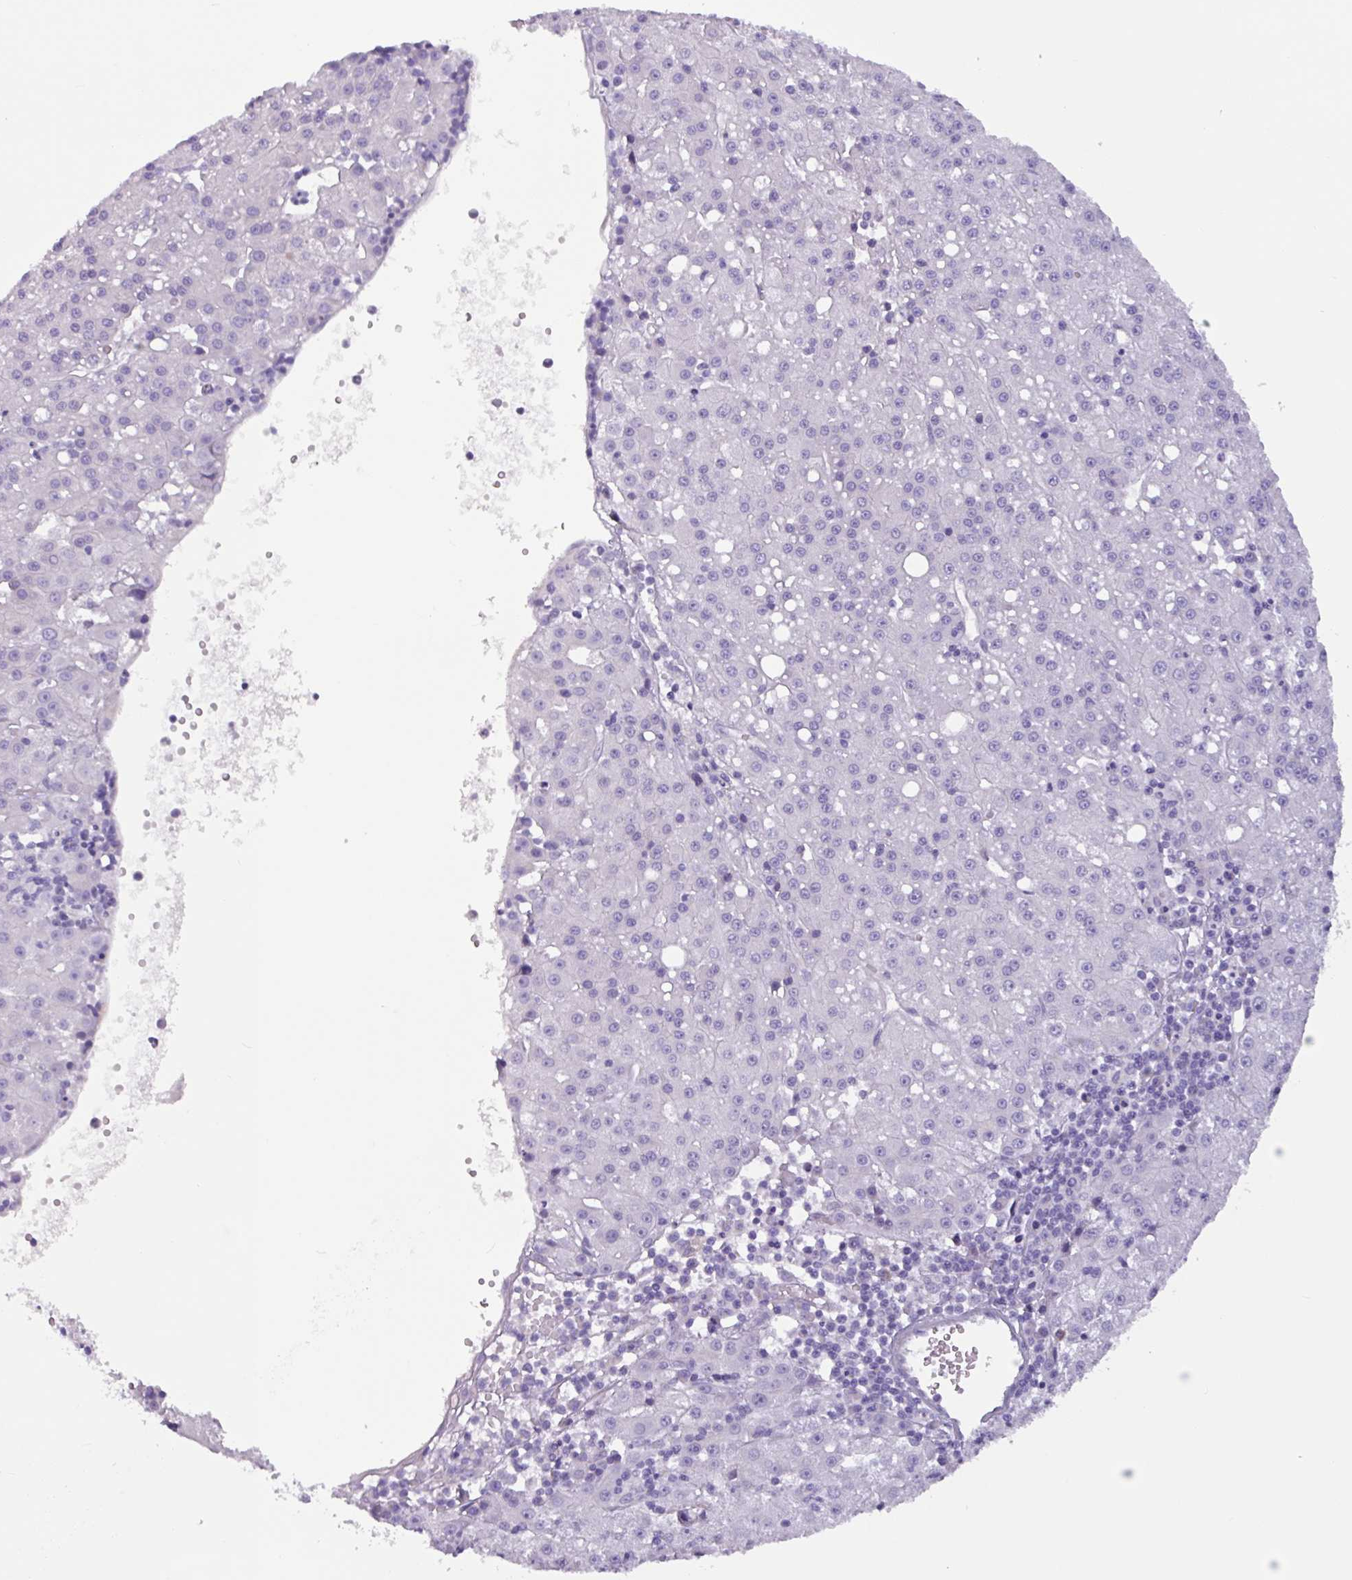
{"staining": {"intensity": "negative", "quantity": "none", "location": "none"}, "tissue": "liver cancer", "cell_type": "Tumor cells", "image_type": "cancer", "snomed": [{"axis": "morphology", "description": "Carcinoma, Hepatocellular, NOS"}, {"axis": "topography", "description": "Liver"}], "caption": "Image shows no significant protein expression in tumor cells of liver hepatocellular carcinoma.", "gene": "ADGRE1", "patient": {"sex": "male", "age": 76}}